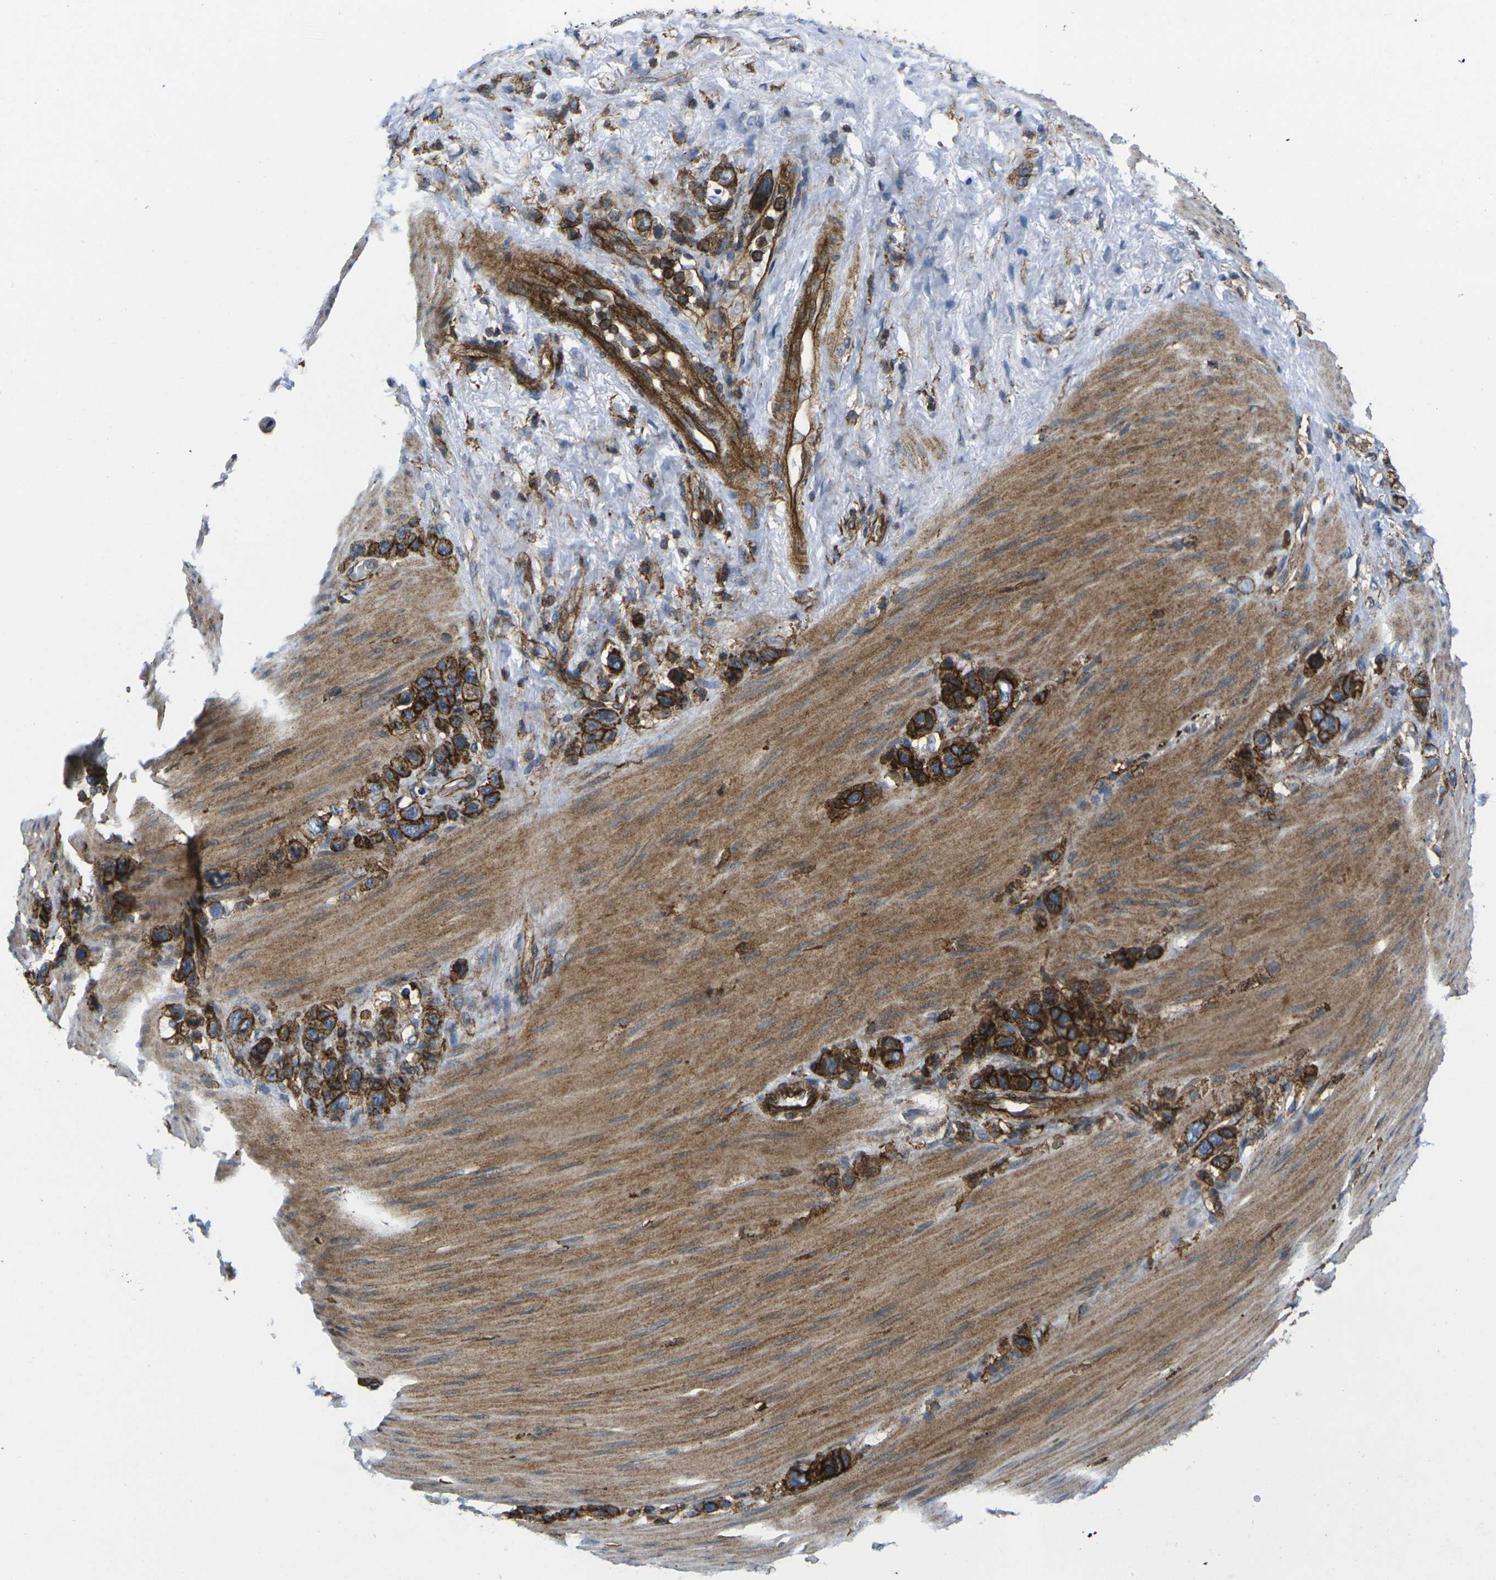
{"staining": {"intensity": "strong", "quantity": ">75%", "location": "cytoplasmic/membranous"}, "tissue": "stomach cancer", "cell_type": "Tumor cells", "image_type": "cancer", "snomed": [{"axis": "morphology", "description": "Adenocarcinoma, NOS"}, {"axis": "morphology", "description": "Adenocarcinoma, High grade"}, {"axis": "topography", "description": "Stomach, upper"}, {"axis": "topography", "description": "Stomach, lower"}], "caption": "DAB (3,3'-diaminobenzidine) immunohistochemical staining of human adenocarcinoma (high-grade) (stomach) reveals strong cytoplasmic/membranous protein positivity in about >75% of tumor cells. The staining was performed using DAB (3,3'-diaminobenzidine) to visualize the protein expression in brown, while the nuclei were stained in blue with hematoxylin (Magnification: 20x).", "gene": "IQGAP1", "patient": {"sex": "female", "age": 65}}